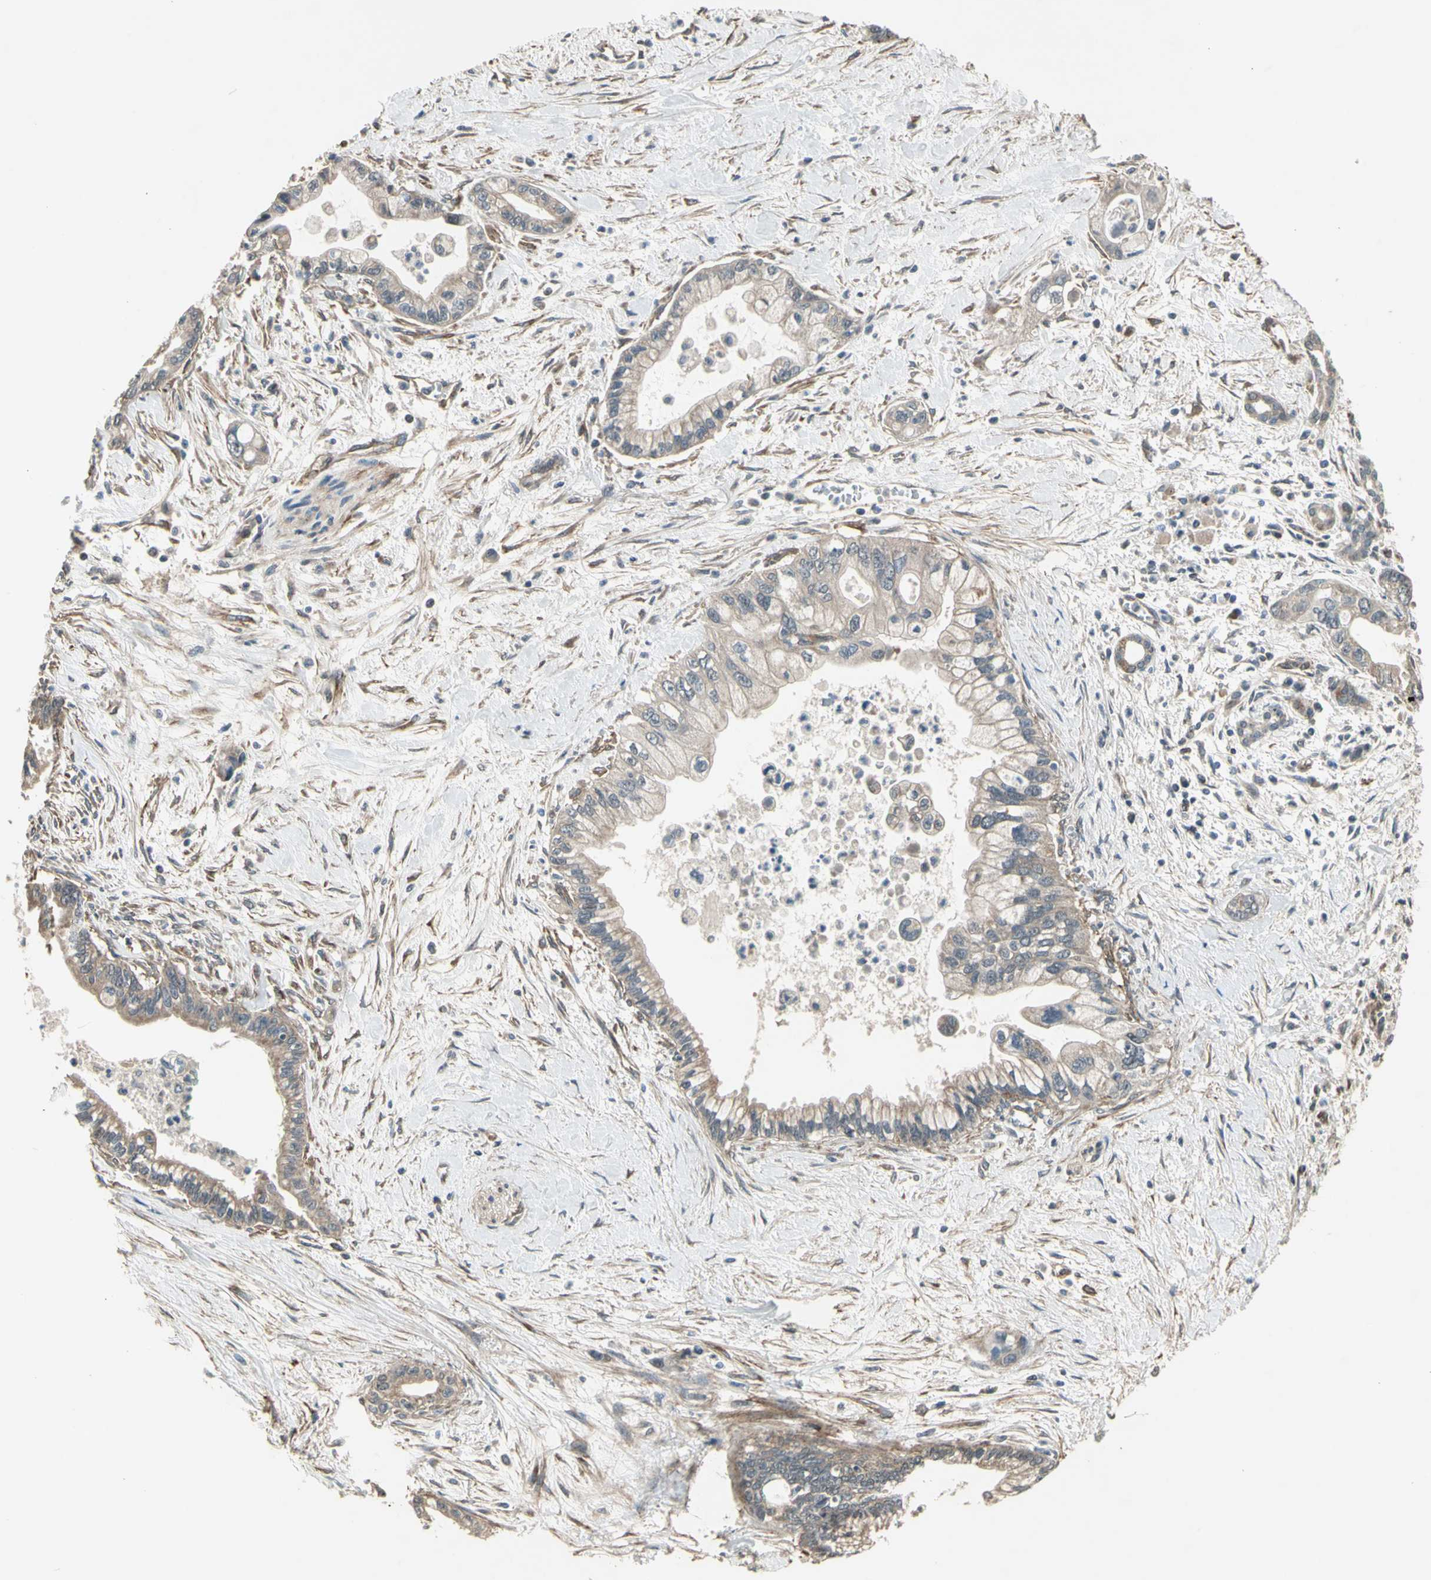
{"staining": {"intensity": "weak", "quantity": "25%-75%", "location": "cytoplasmic/membranous"}, "tissue": "pancreatic cancer", "cell_type": "Tumor cells", "image_type": "cancer", "snomed": [{"axis": "morphology", "description": "Adenocarcinoma, NOS"}, {"axis": "topography", "description": "Pancreas"}], "caption": "Pancreatic cancer (adenocarcinoma) was stained to show a protein in brown. There is low levels of weak cytoplasmic/membranous positivity in about 25%-75% of tumor cells.", "gene": "EFNB2", "patient": {"sex": "male", "age": 70}}